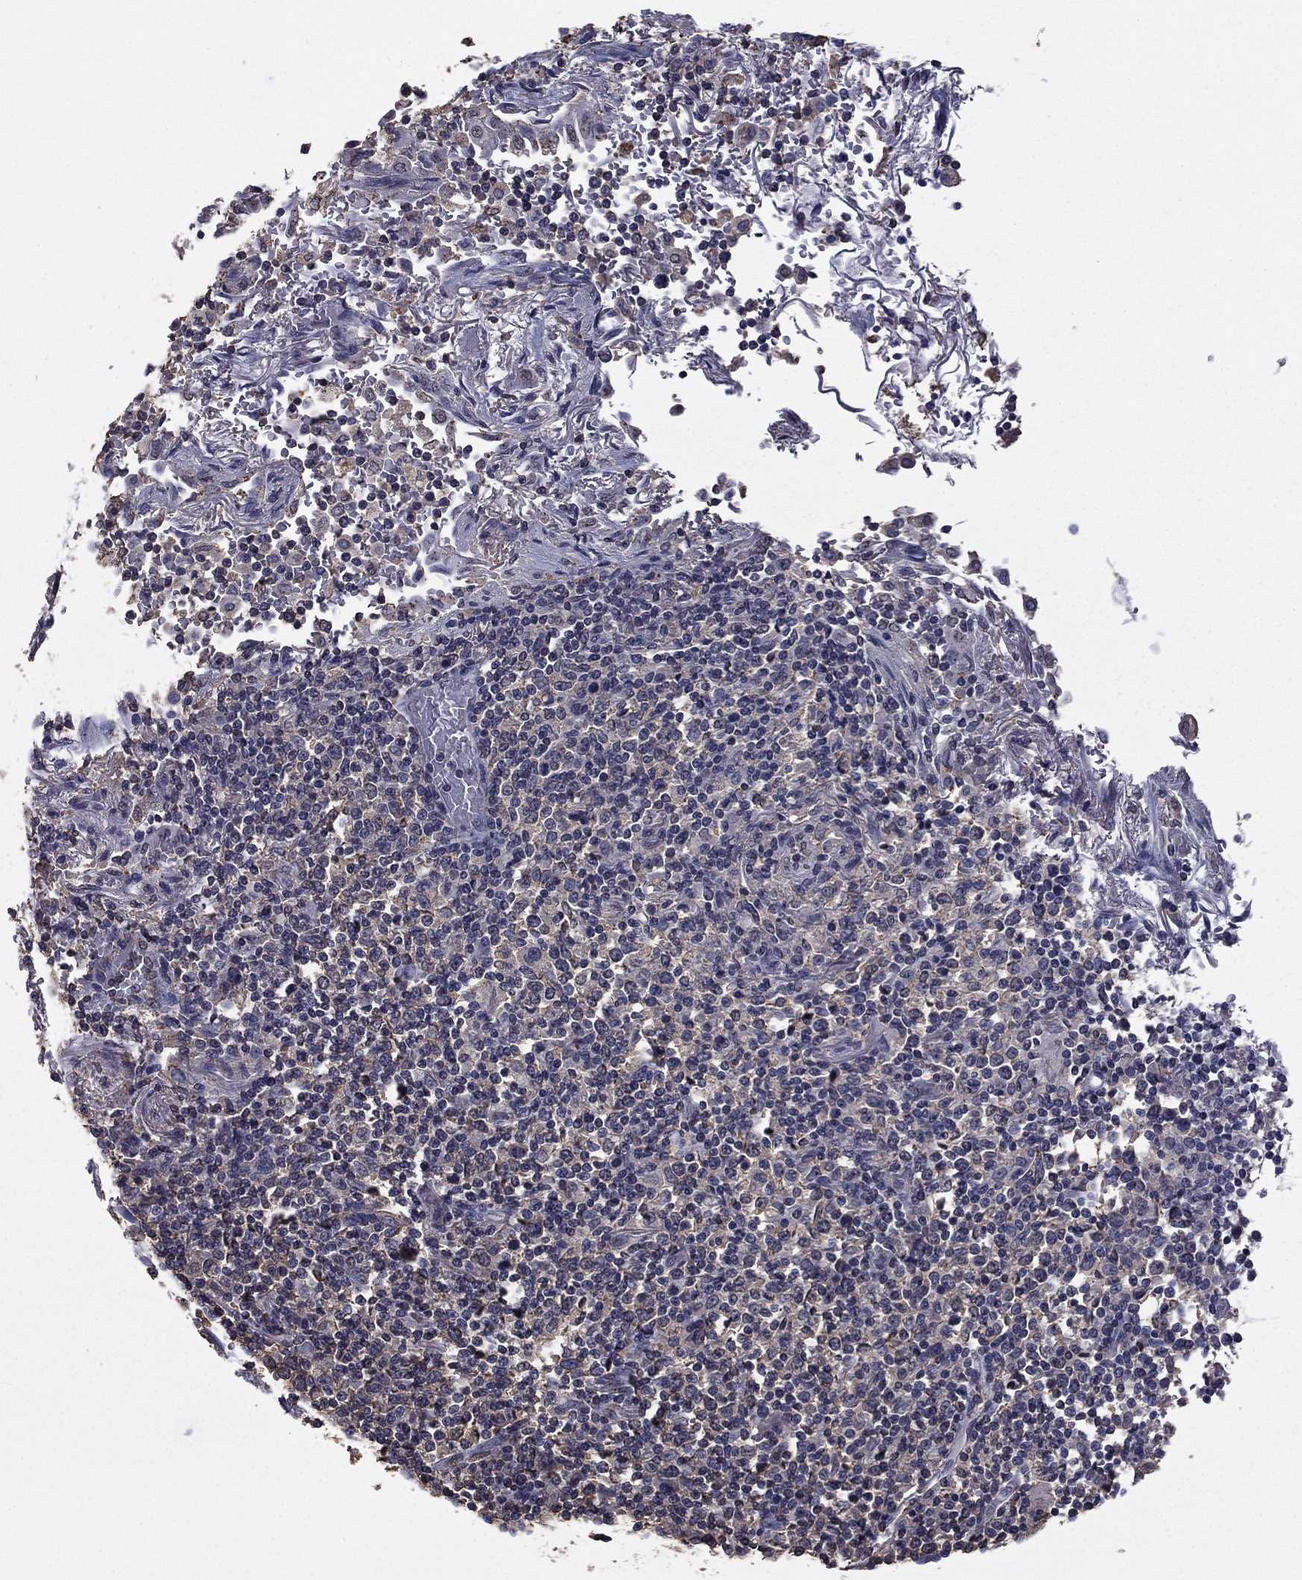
{"staining": {"intensity": "negative", "quantity": "none", "location": "none"}, "tissue": "lymphoma", "cell_type": "Tumor cells", "image_type": "cancer", "snomed": [{"axis": "morphology", "description": "Malignant lymphoma, non-Hodgkin's type, High grade"}, {"axis": "topography", "description": "Lung"}], "caption": "DAB (3,3'-diaminobenzidine) immunohistochemical staining of human lymphoma shows no significant staining in tumor cells. (DAB immunohistochemistry with hematoxylin counter stain).", "gene": "MFAP3L", "patient": {"sex": "male", "age": 79}}